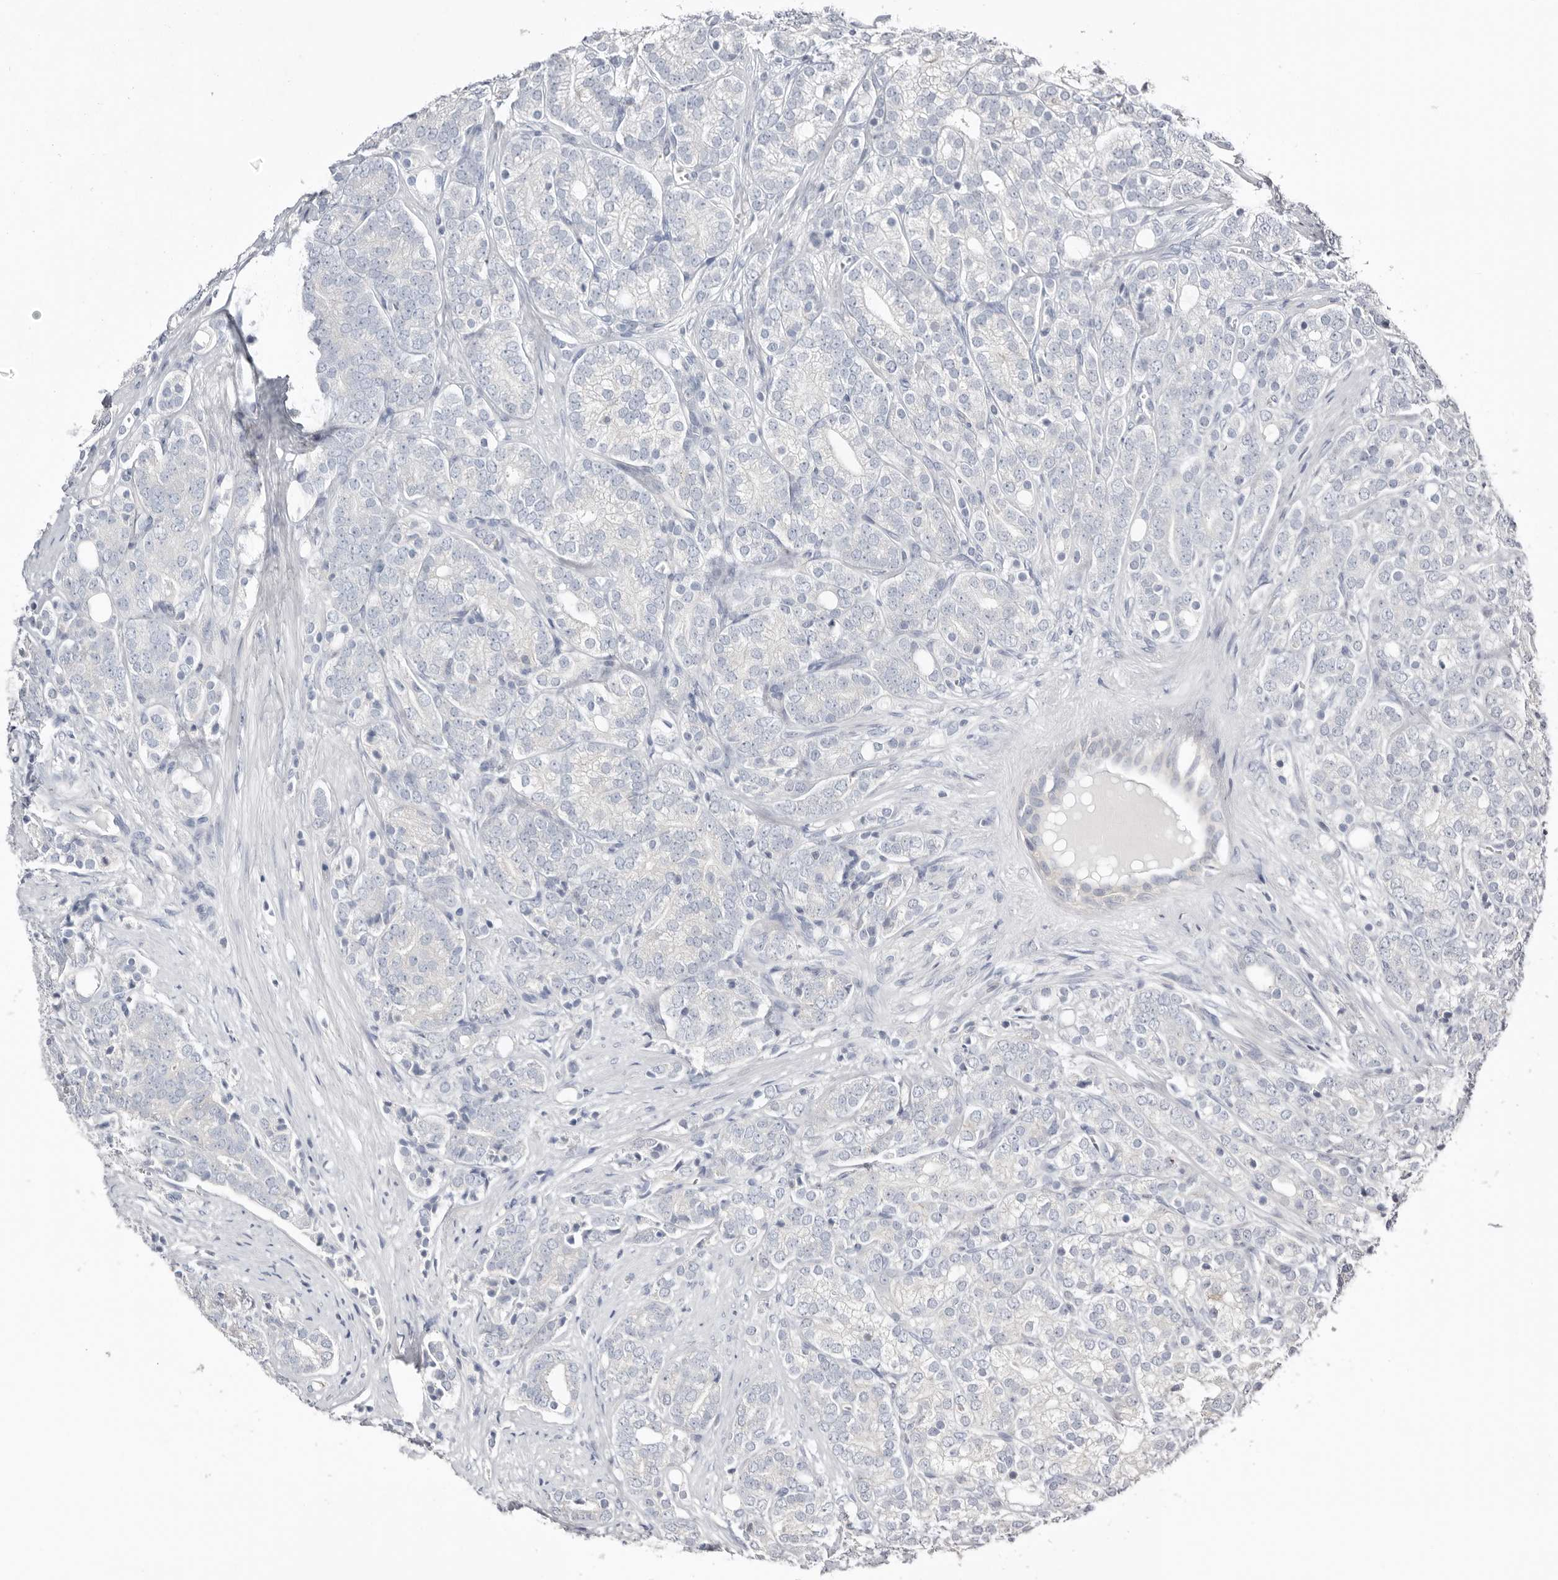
{"staining": {"intensity": "negative", "quantity": "none", "location": "none"}, "tissue": "prostate cancer", "cell_type": "Tumor cells", "image_type": "cancer", "snomed": [{"axis": "morphology", "description": "Adenocarcinoma, High grade"}, {"axis": "topography", "description": "Prostate"}], "caption": "Immunohistochemistry (IHC) micrograph of prostate high-grade adenocarcinoma stained for a protein (brown), which reveals no positivity in tumor cells.", "gene": "S100A14", "patient": {"sex": "male", "age": 57}}